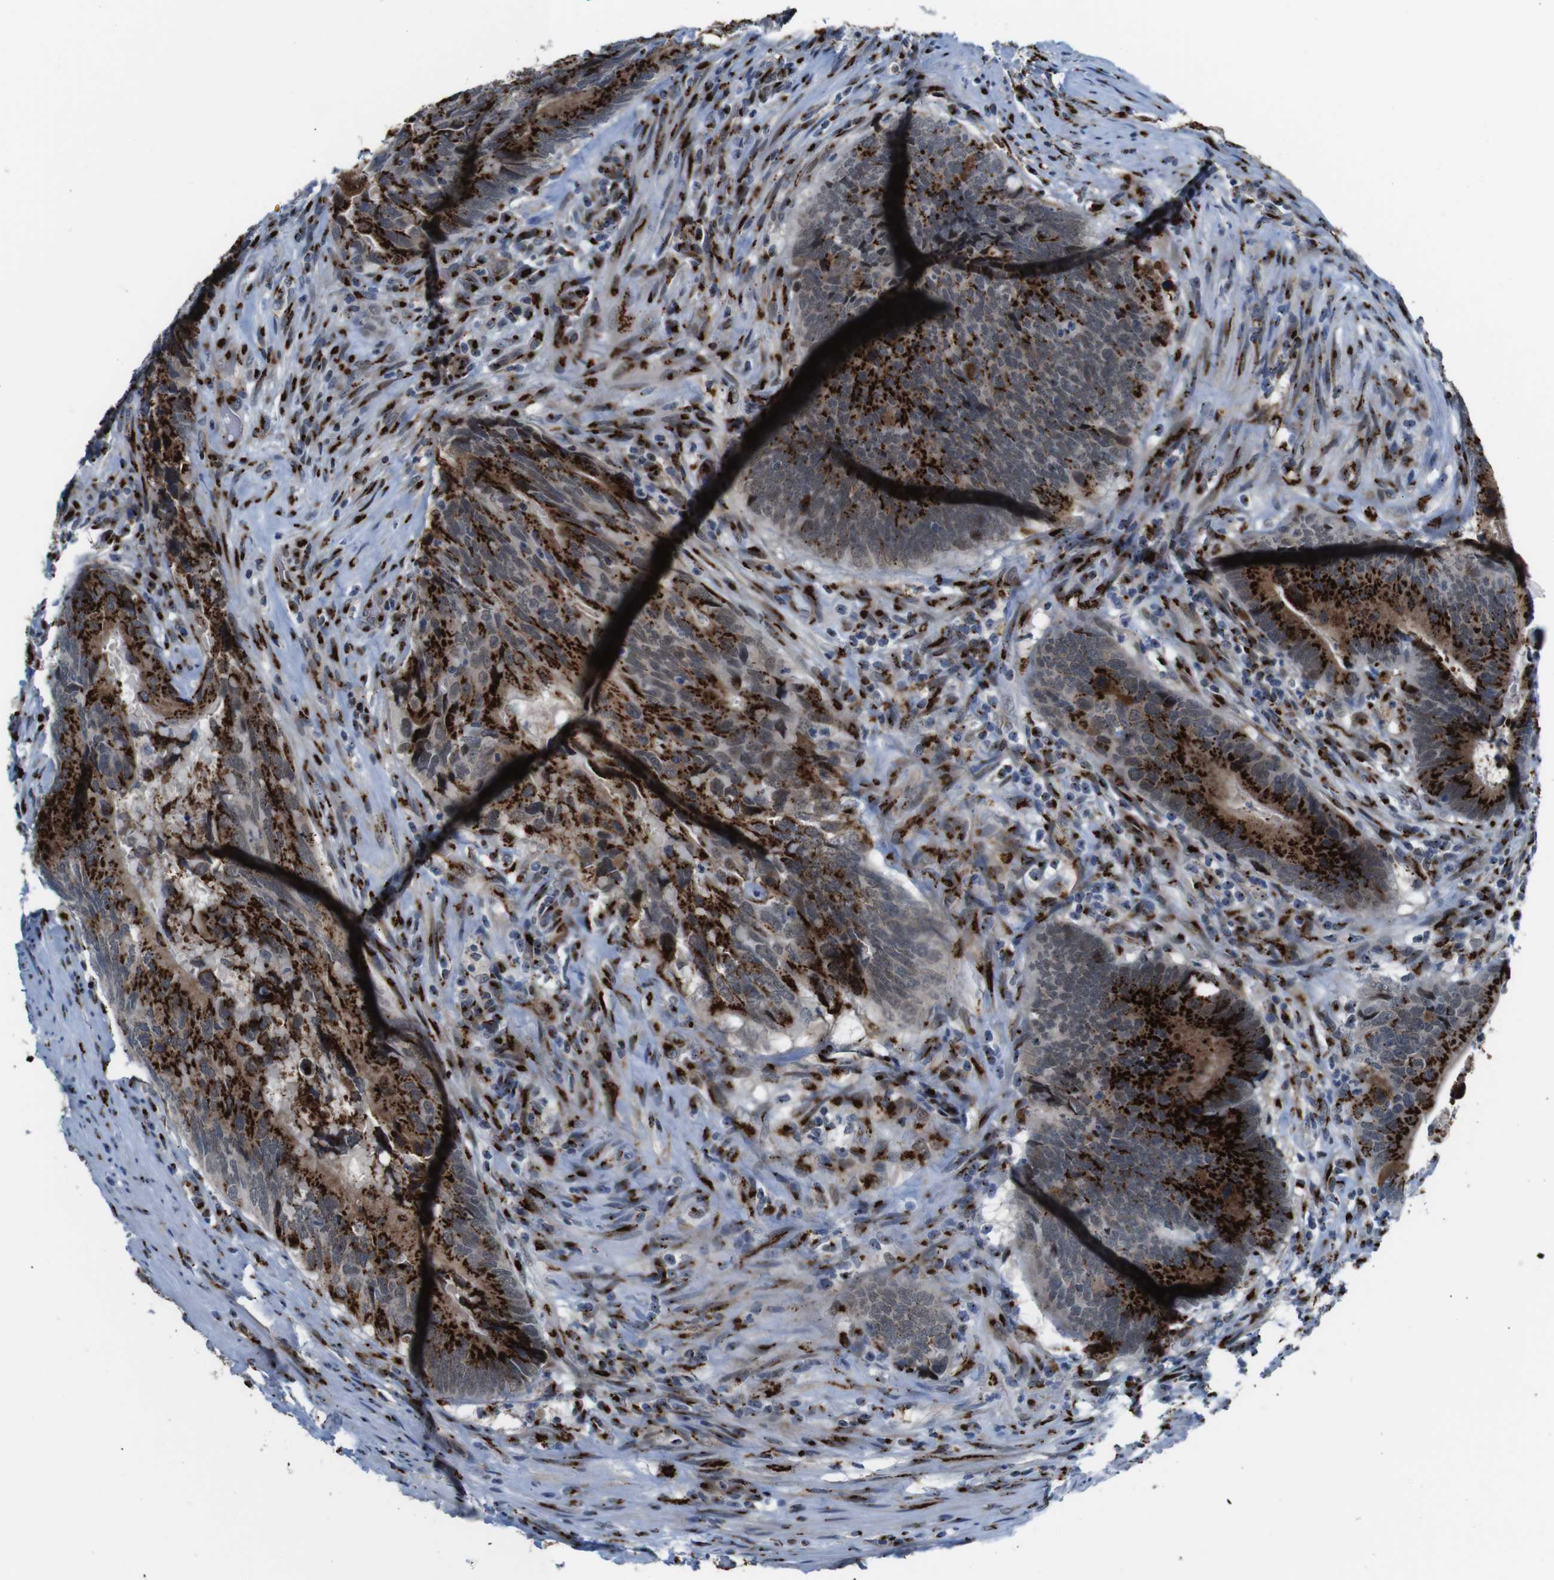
{"staining": {"intensity": "strong", "quantity": ">75%", "location": "cytoplasmic/membranous"}, "tissue": "colorectal cancer", "cell_type": "Tumor cells", "image_type": "cancer", "snomed": [{"axis": "morphology", "description": "Normal tissue, NOS"}, {"axis": "morphology", "description": "Adenocarcinoma, NOS"}, {"axis": "topography", "description": "Colon"}], "caption": "Colorectal cancer stained for a protein exhibits strong cytoplasmic/membranous positivity in tumor cells.", "gene": "TGOLN2", "patient": {"sex": "male", "age": 56}}